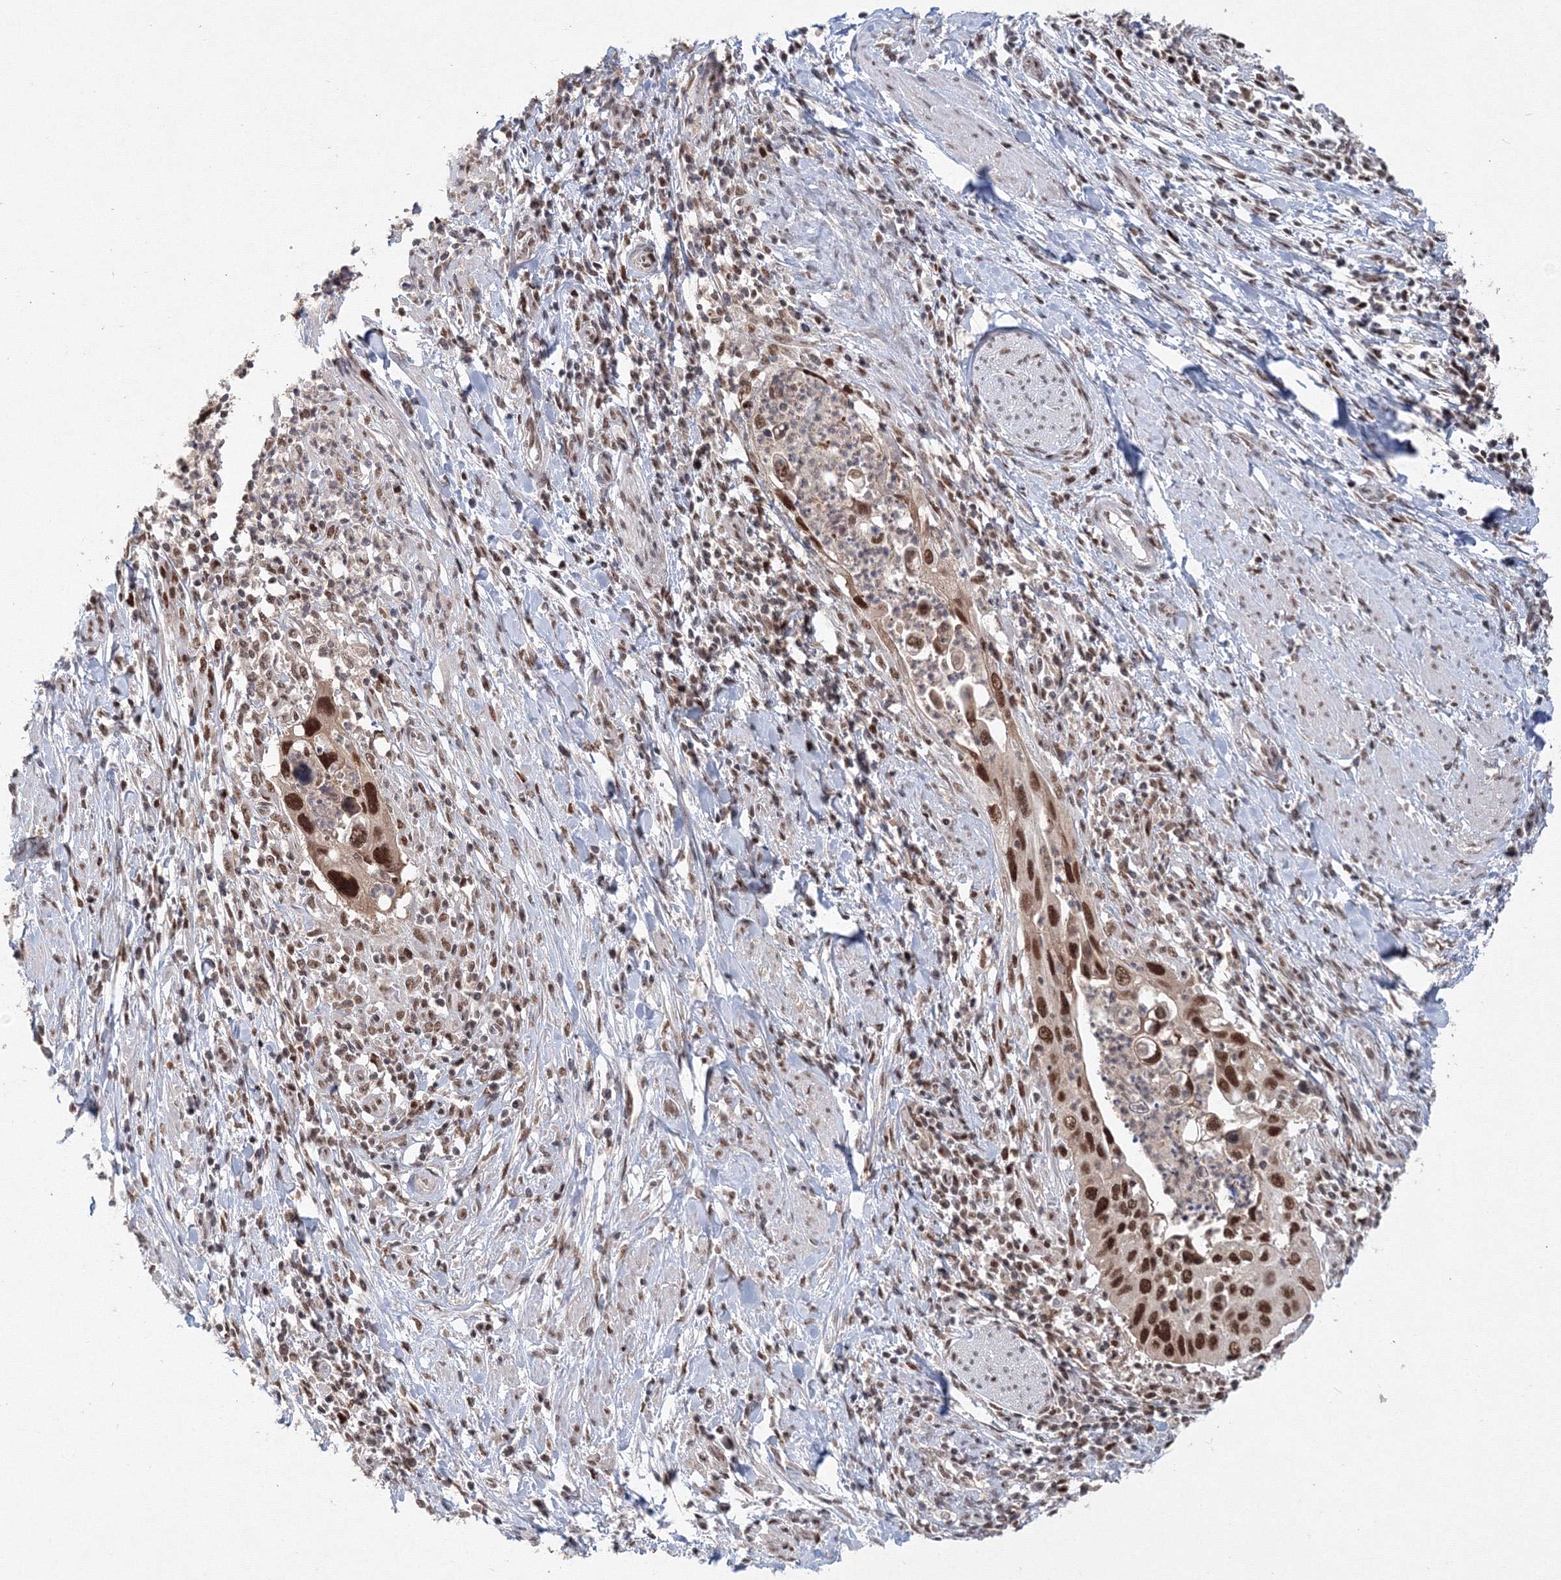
{"staining": {"intensity": "strong", "quantity": ">75%", "location": "nuclear"}, "tissue": "cervical cancer", "cell_type": "Tumor cells", "image_type": "cancer", "snomed": [{"axis": "morphology", "description": "Squamous cell carcinoma, NOS"}, {"axis": "topography", "description": "Cervix"}], "caption": "IHC micrograph of human cervical cancer stained for a protein (brown), which displays high levels of strong nuclear positivity in about >75% of tumor cells.", "gene": "IWS1", "patient": {"sex": "female", "age": 38}}